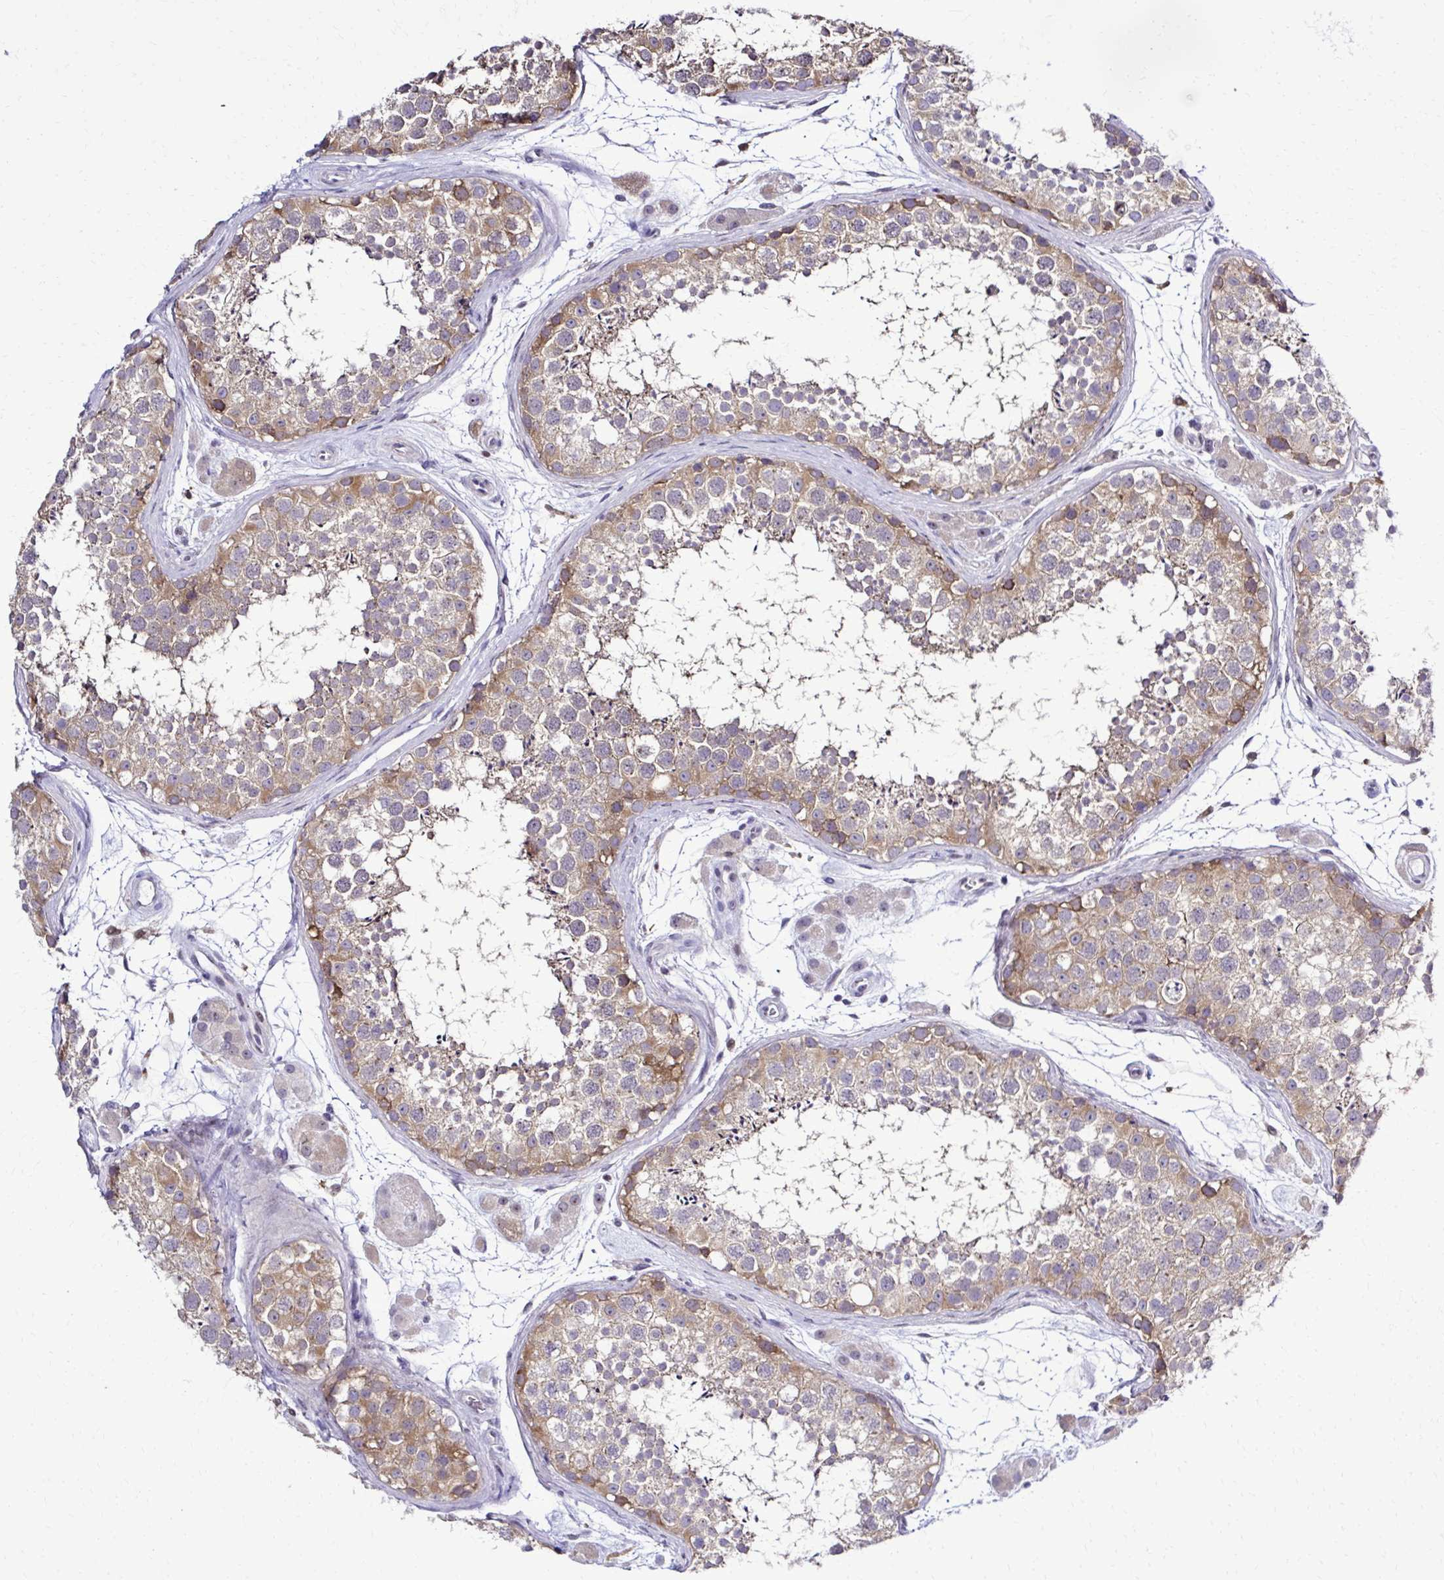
{"staining": {"intensity": "moderate", "quantity": ">75%", "location": "cytoplasmic/membranous"}, "tissue": "testis", "cell_type": "Cells in seminiferous ducts", "image_type": "normal", "snomed": [{"axis": "morphology", "description": "Normal tissue, NOS"}, {"axis": "topography", "description": "Testis"}], "caption": "About >75% of cells in seminiferous ducts in benign testis reveal moderate cytoplasmic/membranous protein positivity as visualized by brown immunohistochemical staining.", "gene": "RASL11B", "patient": {"sex": "male", "age": 41}}